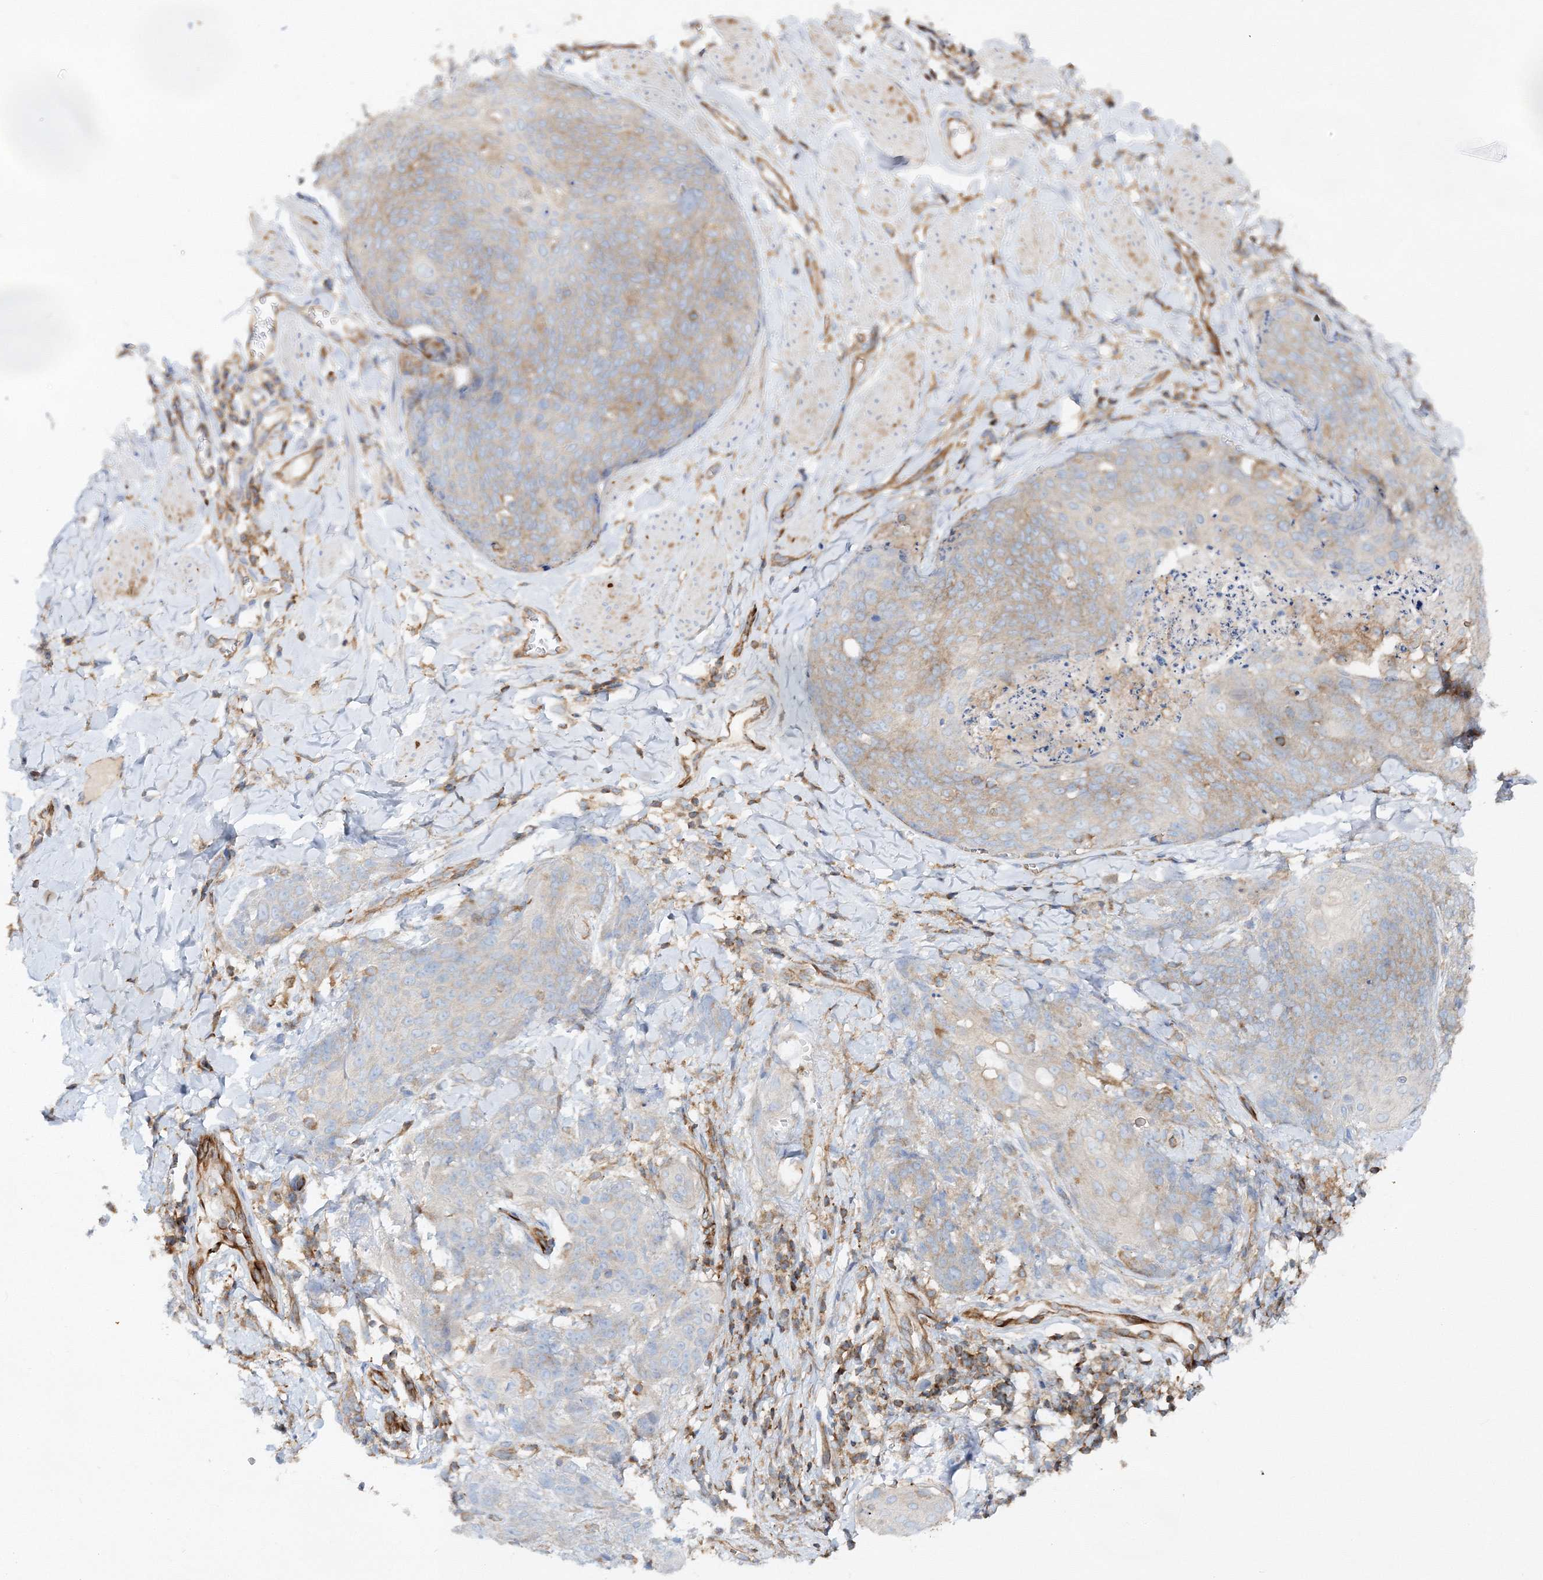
{"staining": {"intensity": "moderate", "quantity": "<25%", "location": "cytoplasmic/membranous"}, "tissue": "skin cancer", "cell_type": "Tumor cells", "image_type": "cancer", "snomed": [{"axis": "morphology", "description": "Squamous cell carcinoma, NOS"}, {"axis": "topography", "description": "Skin"}, {"axis": "topography", "description": "Vulva"}], "caption": "A low amount of moderate cytoplasmic/membranous expression is present in about <25% of tumor cells in squamous cell carcinoma (skin) tissue.", "gene": "WDR37", "patient": {"sex": "female", "age": 85}}